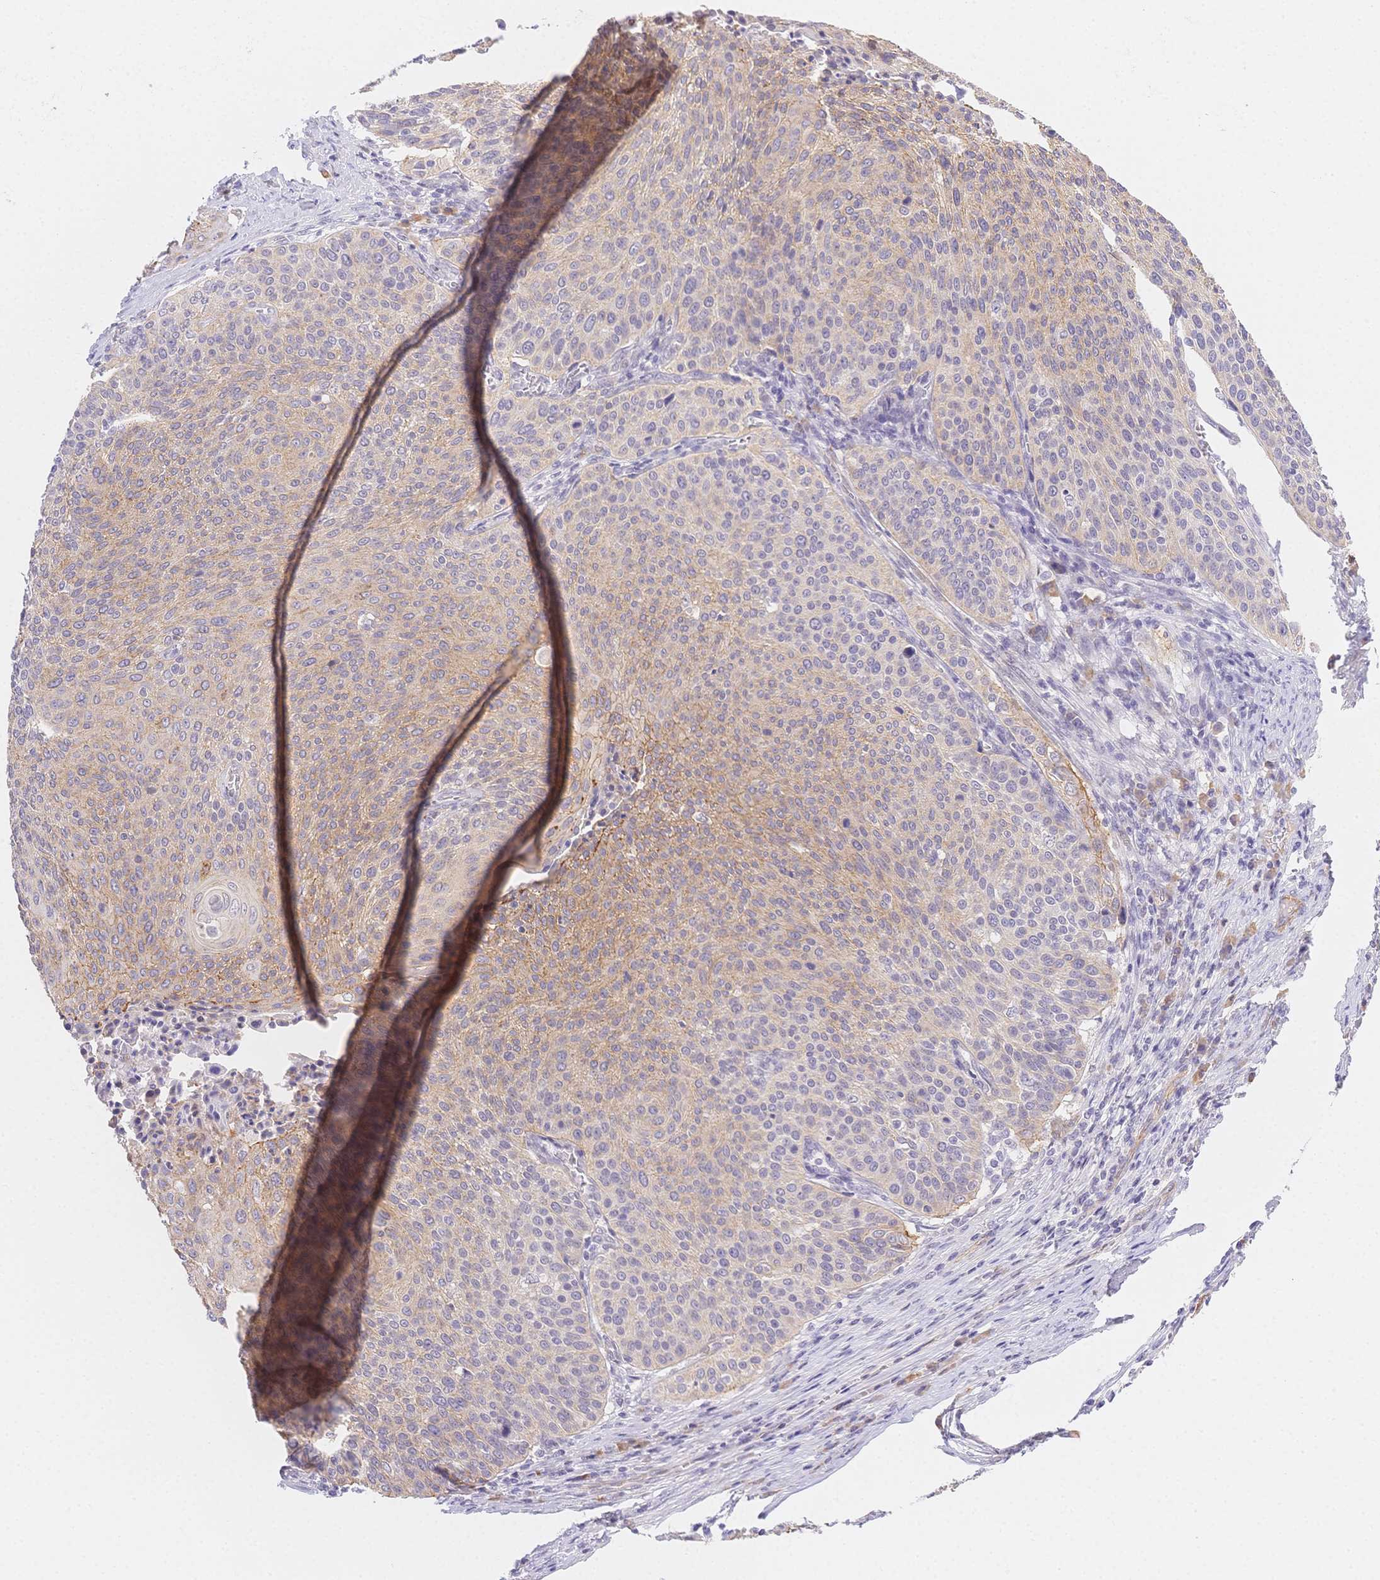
{"staining": {"intensity": "weak", "quantity": "25%-75%", "location": "cytoplasmic/membranous"}, "tissue": "cervical cancer", "cell_type": "Tumor cells", "image_type": "cancer", "snomed": [{"axis": "morphology", "description": "Squamous cell carcinoma, NOS"}, {"axis": "topography", "description": "Cervix"}], "caption": "This is an image of immunohistochemistry (IHC) staining of squamous cell carcinoma (cervical), which shows weak positivity in the cytoplasmic/membranous of tumor cells.", "gene": "CSN1S1", "patient": {"sex": "female", "age": 31}}